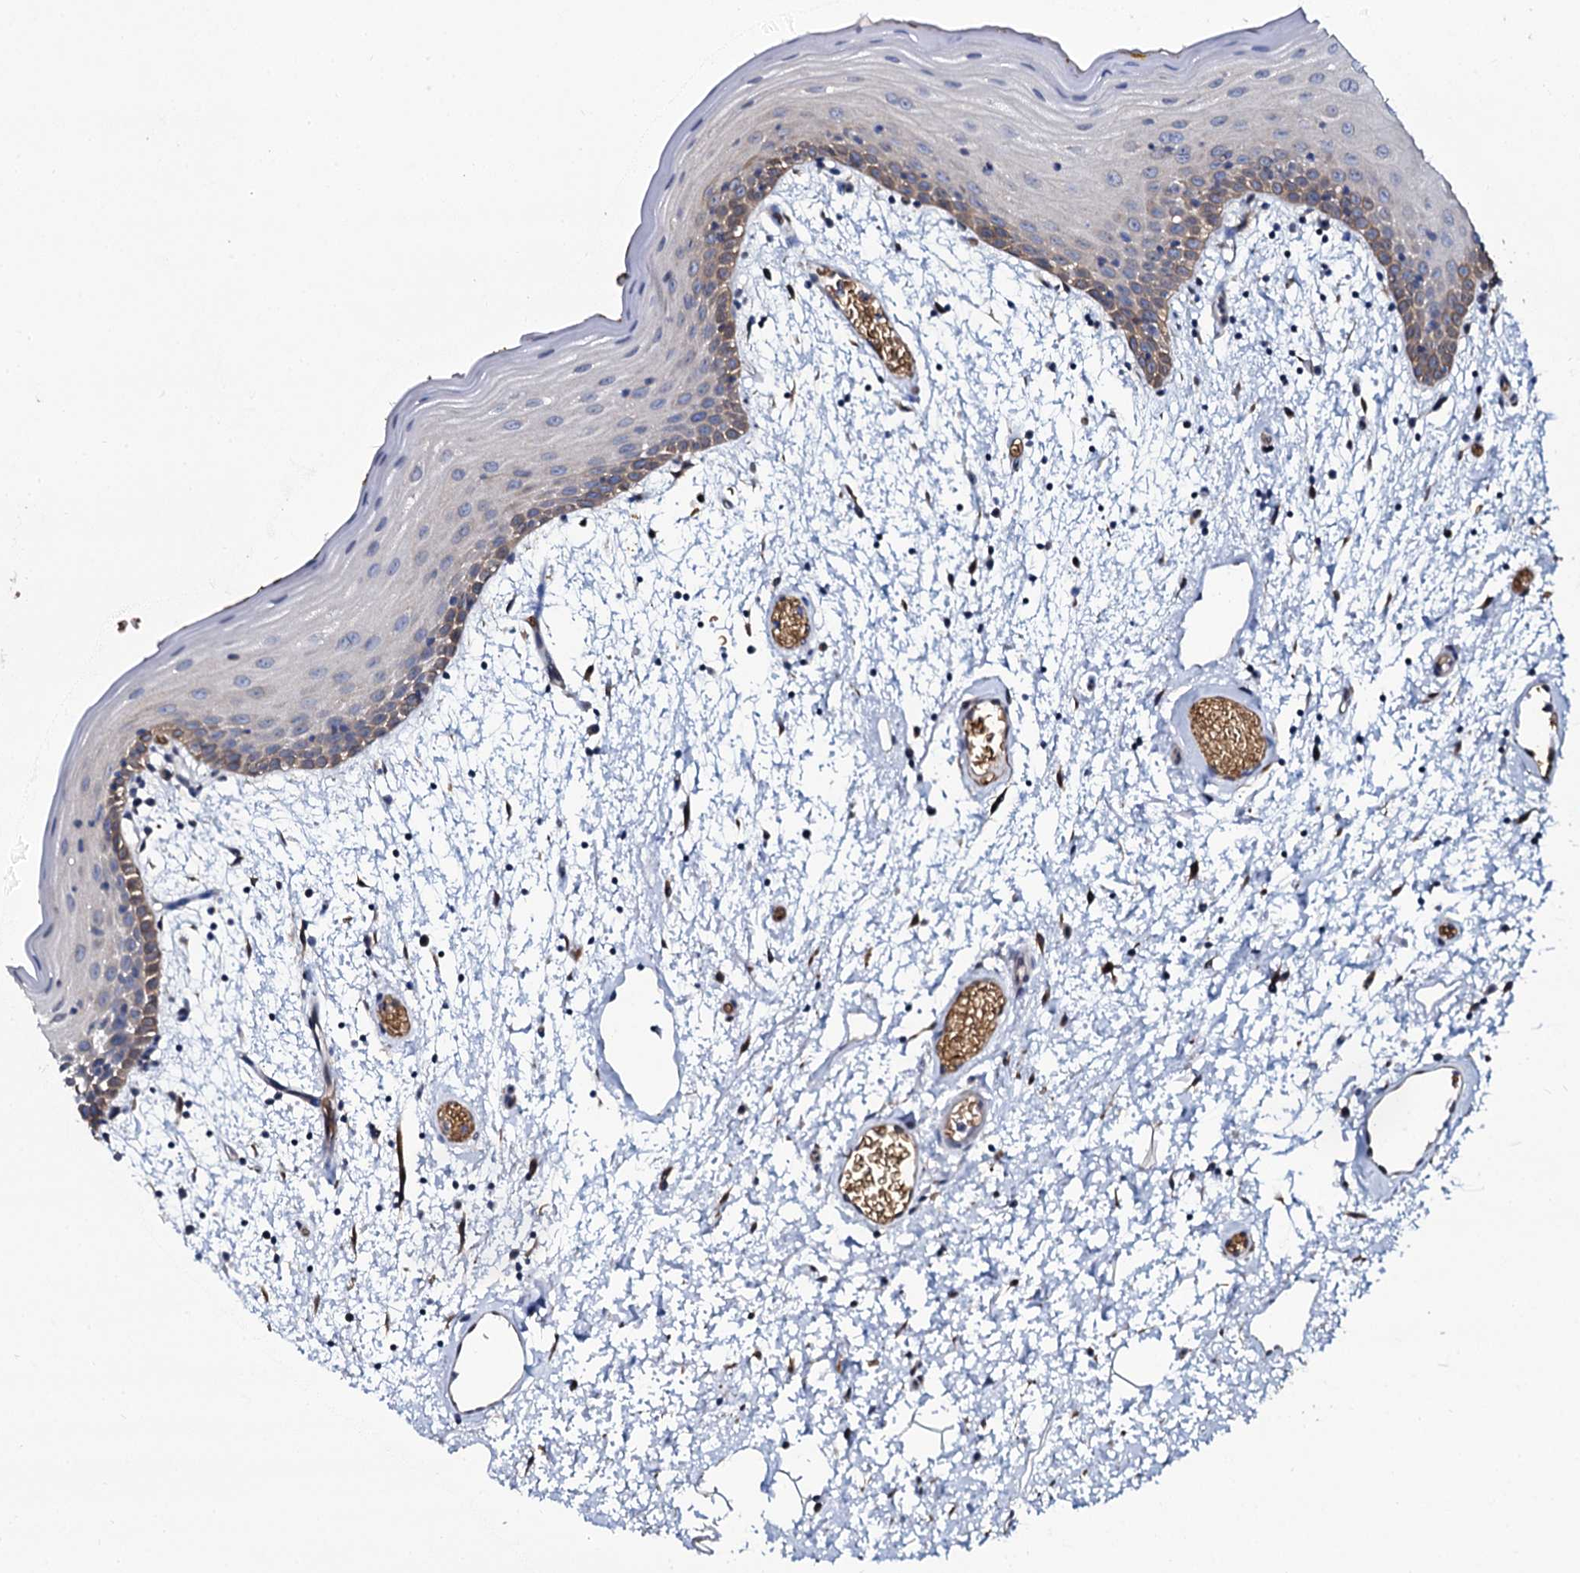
{"staining": {"intensity": "moderate", "quantity": "<25%", "location": "cytoplasmic/membranous"}, "tissue": "oral mucosa", "cell_type": "Squamous epithelial cells", "image_type": "normal", "snomed": [{"axis": "morphology", "description": "Normal tissue, NOS"}, {"axis": "topography", "description": "Skeletal muscle"}, {"axis": "topography", "description": "Oral tissue"}, {"axis": "topography", "description": "Salivary gland"}, {"axis": "topography", "description": "Peripheral nerve tissue"}], "caption": "This image reveals immunohistochemistry staining of benign oral mucosa, with low moderate cytoplasmic/membranous positivity in about <25% of squamous epithelial cells.", "gene": "C10orf88", "patient": {"sex": "male", "age": 54}}